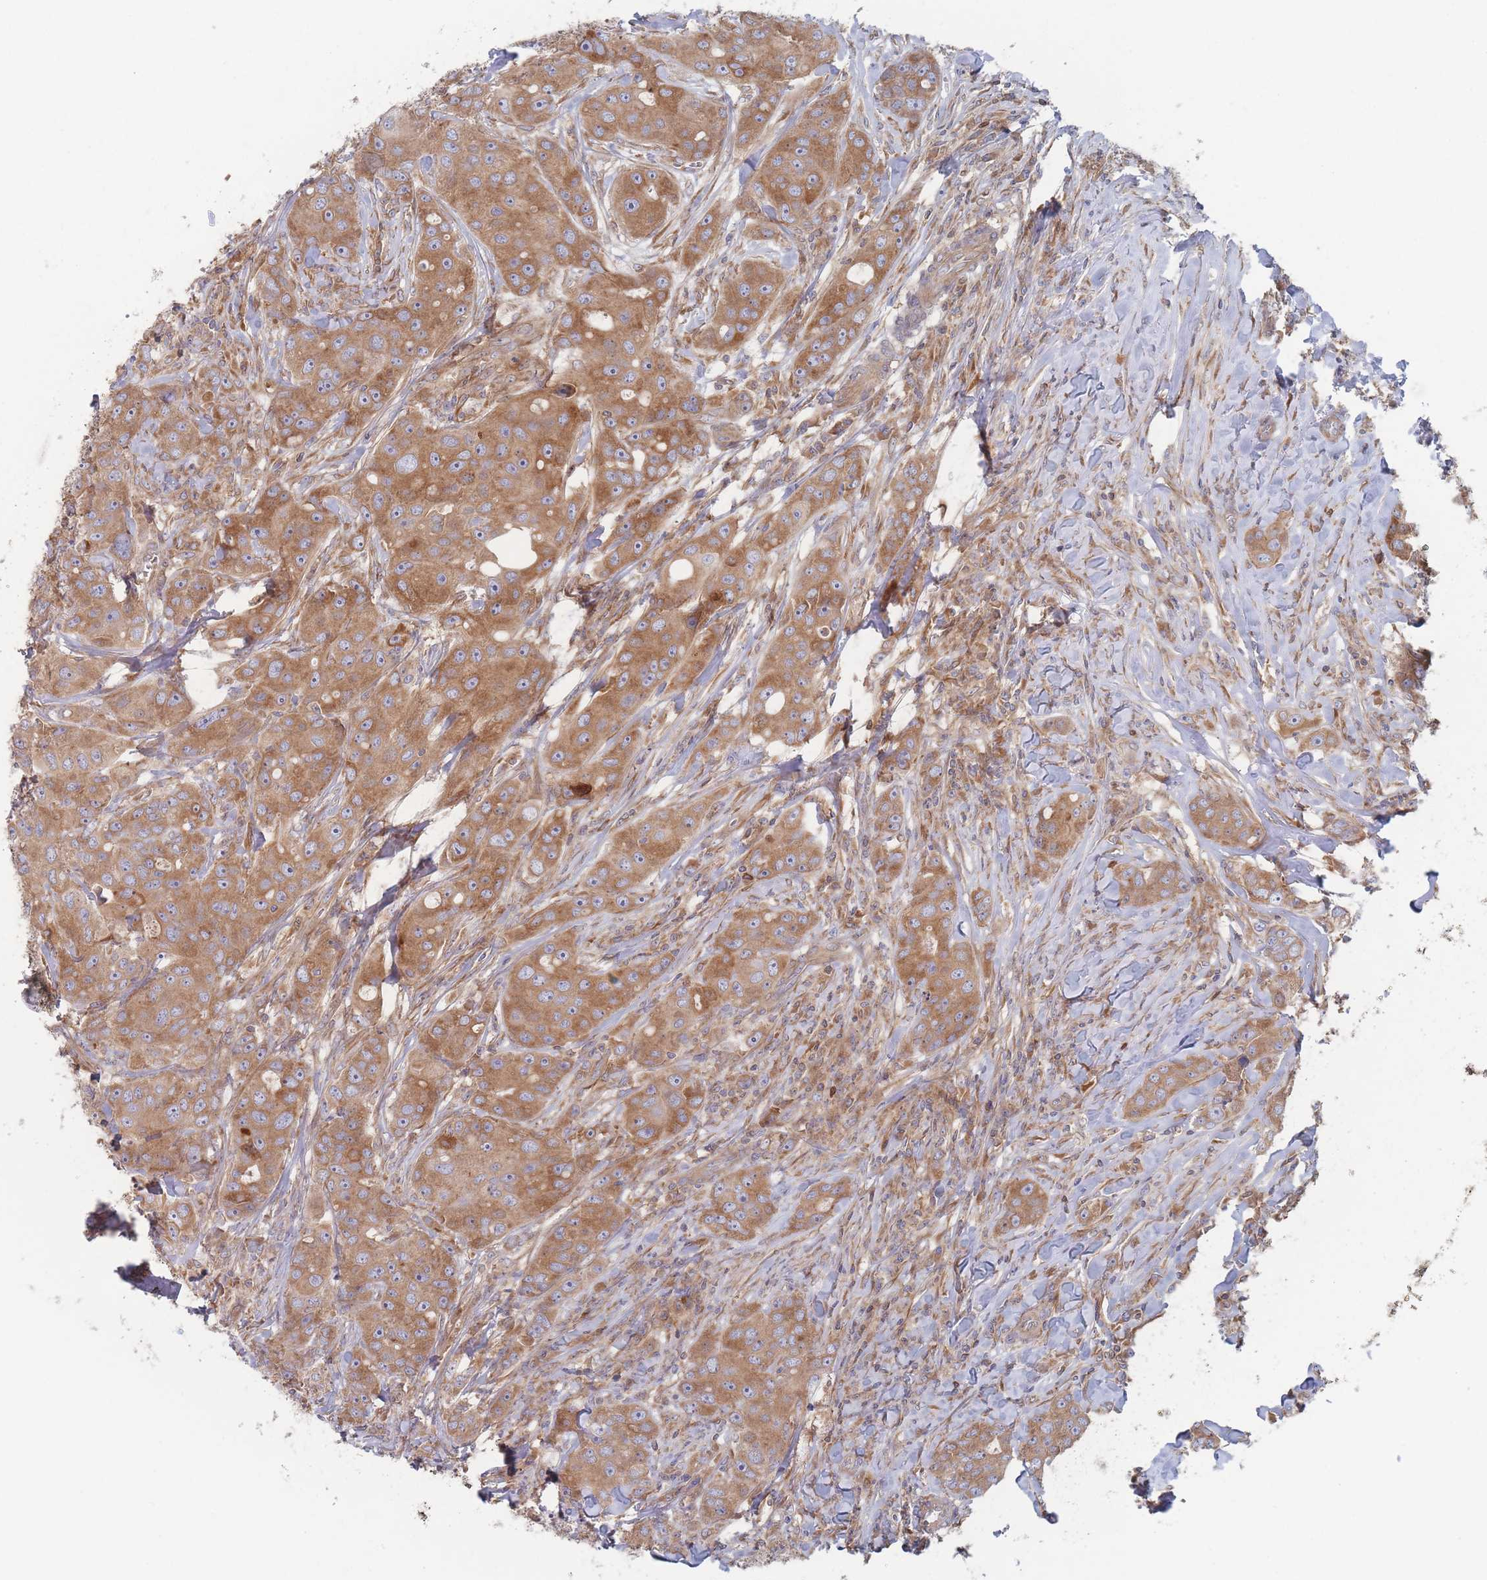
{"staining": {"intensity": "moderate", "quantity": ">75%", "location": "cytoplasmic/membranous"}, "tissue": "breast cancer", "cell_type": "Tumor cells", "image_type": "cancer", "snomed": [{"axis": "morphology", "description": "Duct carcinoma"}, {"axis": "topography", "description": "Breast"}], "caption": "Immunohistochemistry (DAB (3,3'-diaminobenzidine)) staining of breast cancer demonstrates moderate cytoplasmic/membranous protein expression in about >75% of tumor cells.", "gene": "KDSR", "patient": {"sex": "female", "age": 43}}